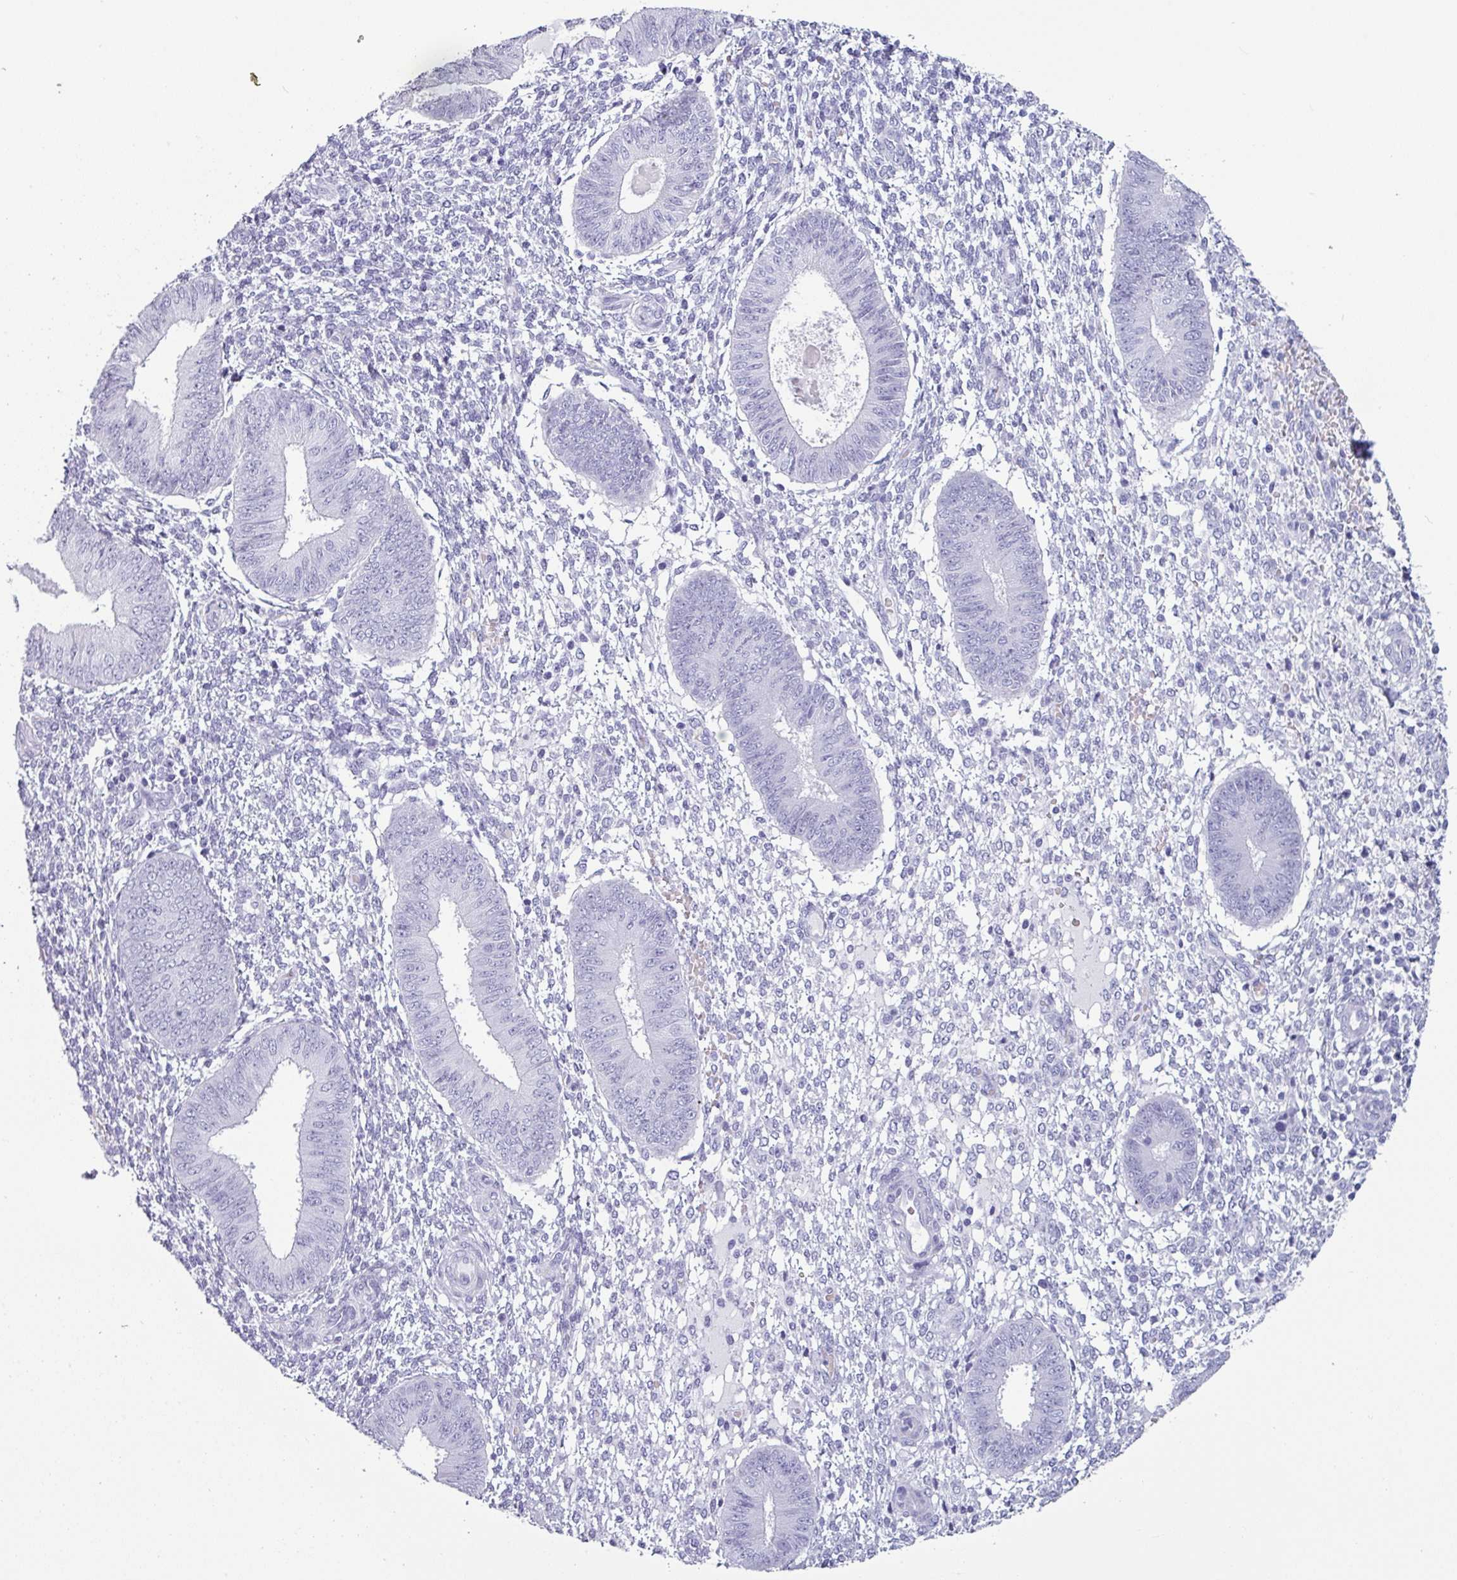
{"staining": {"intensity": "negative", "quantity": "none", "location": "none"}, "tissue": "endometrium", "cell_type": "Cells in endometrial stroma", "image_type": "normal", "snomed": [{"axis": "morphology", "description": "Normal tissue, NOS"}, {"axis": "topography", "description": "Endometrium"}], "caption": "Immunohistochemical staining of benign human endometrium shows no significant staining in cells in endometrial stroma. (Brightfield microscopy of DAB (3,3'-diaminobenzidine) IHC at high magnification).", "gene": "CRYBB2", "patient": {"sex": "female", "age": 49}}